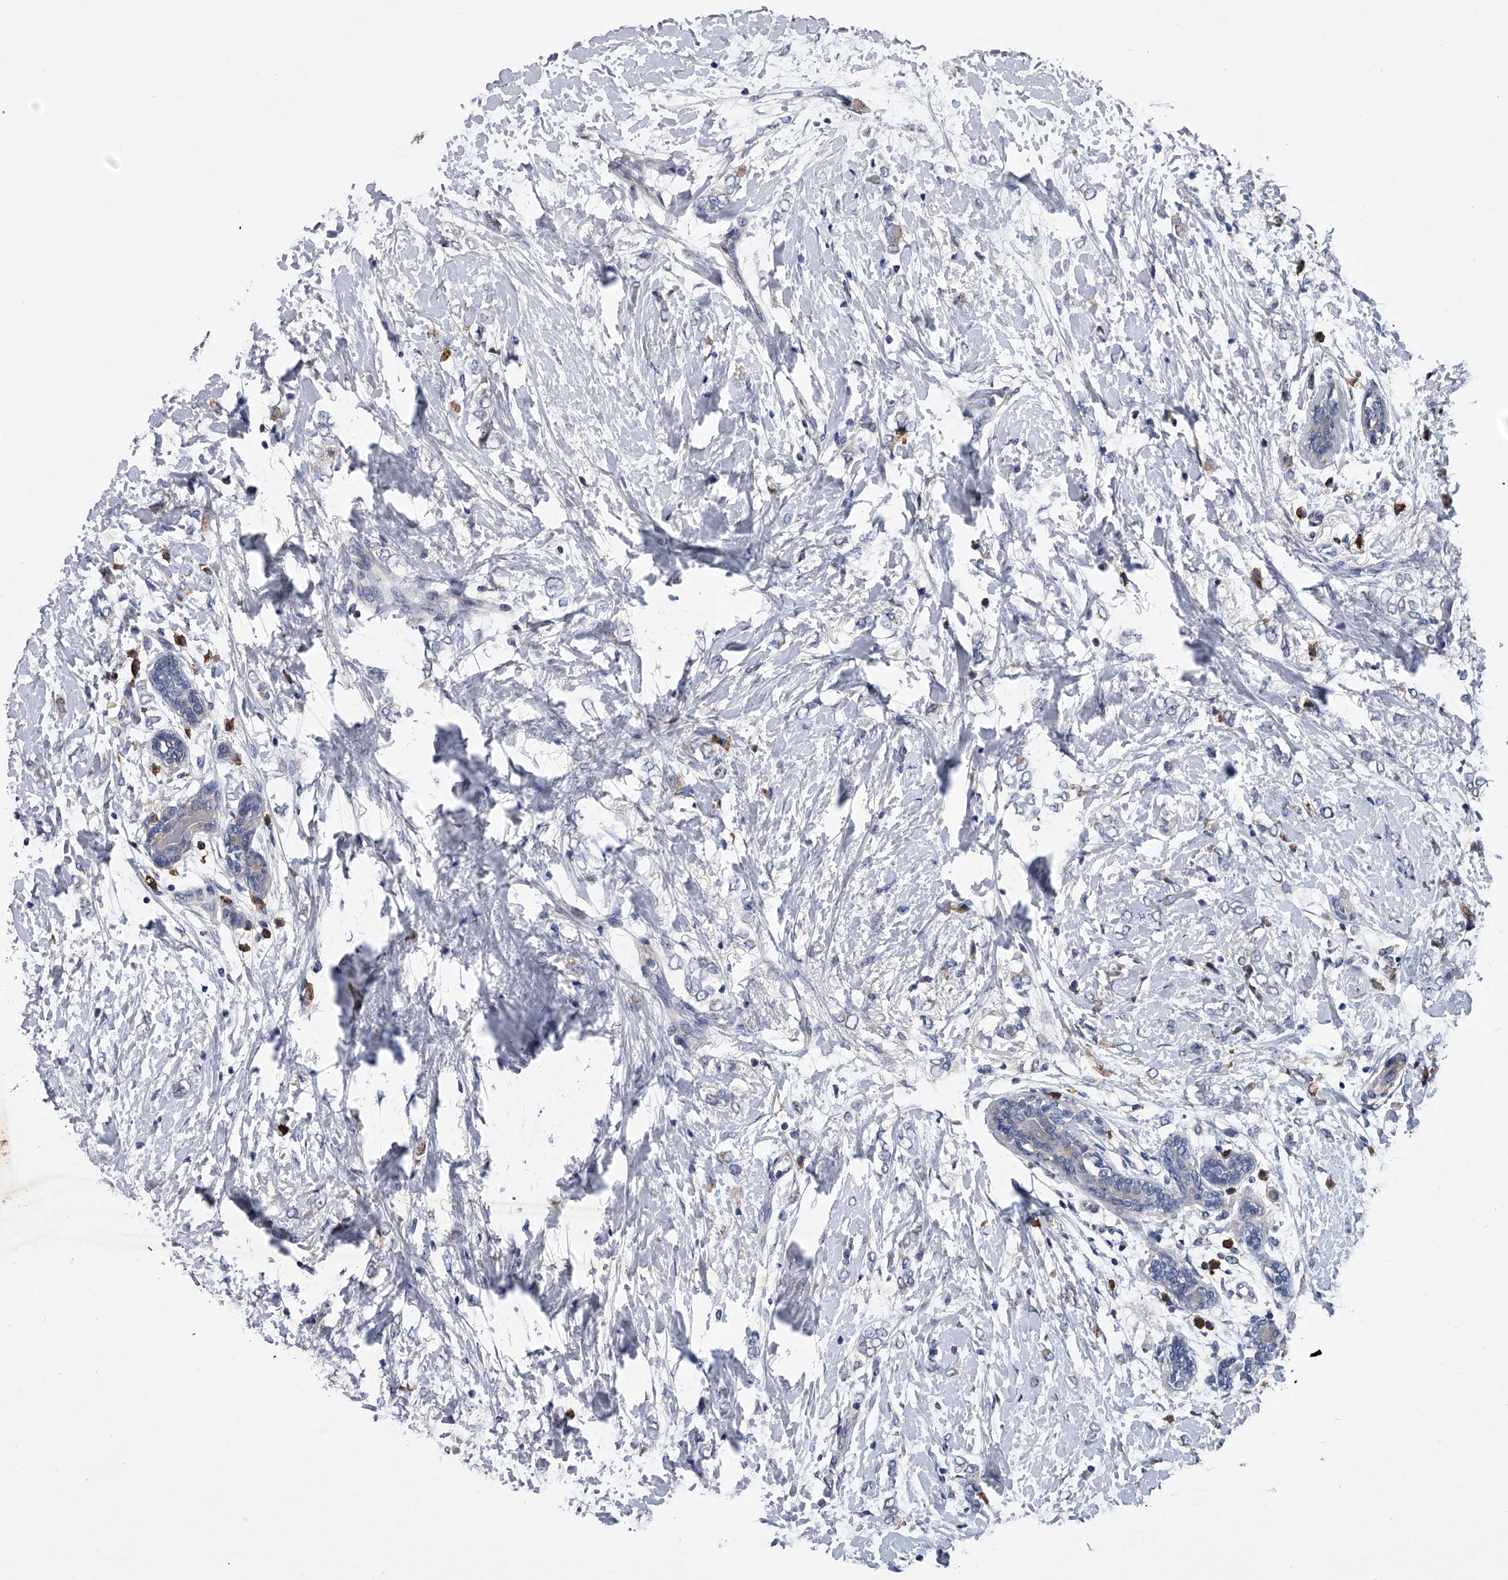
{"staining": {"intensity": "negative", "quantity": "none", "location": "none"}, "tissue": "breast cancer", "cell_type": "Tumor cells", "image_type": "cancer", "snomed": [{"axis": "morphology", "description": "Normal tissue, NOS"}, {"axis": "morphology", "description": "Lobular carcinoma"}, {"axis": "topography", "description": "Breast"}], "caption": "High power microscopy photomicrograph of an IHC image of breast cancer (lobular carcinoma), revealing no significant positivity in tumor cells.", "gene": "ABCG1", "patient": {"sex": "female", "age": 47}}